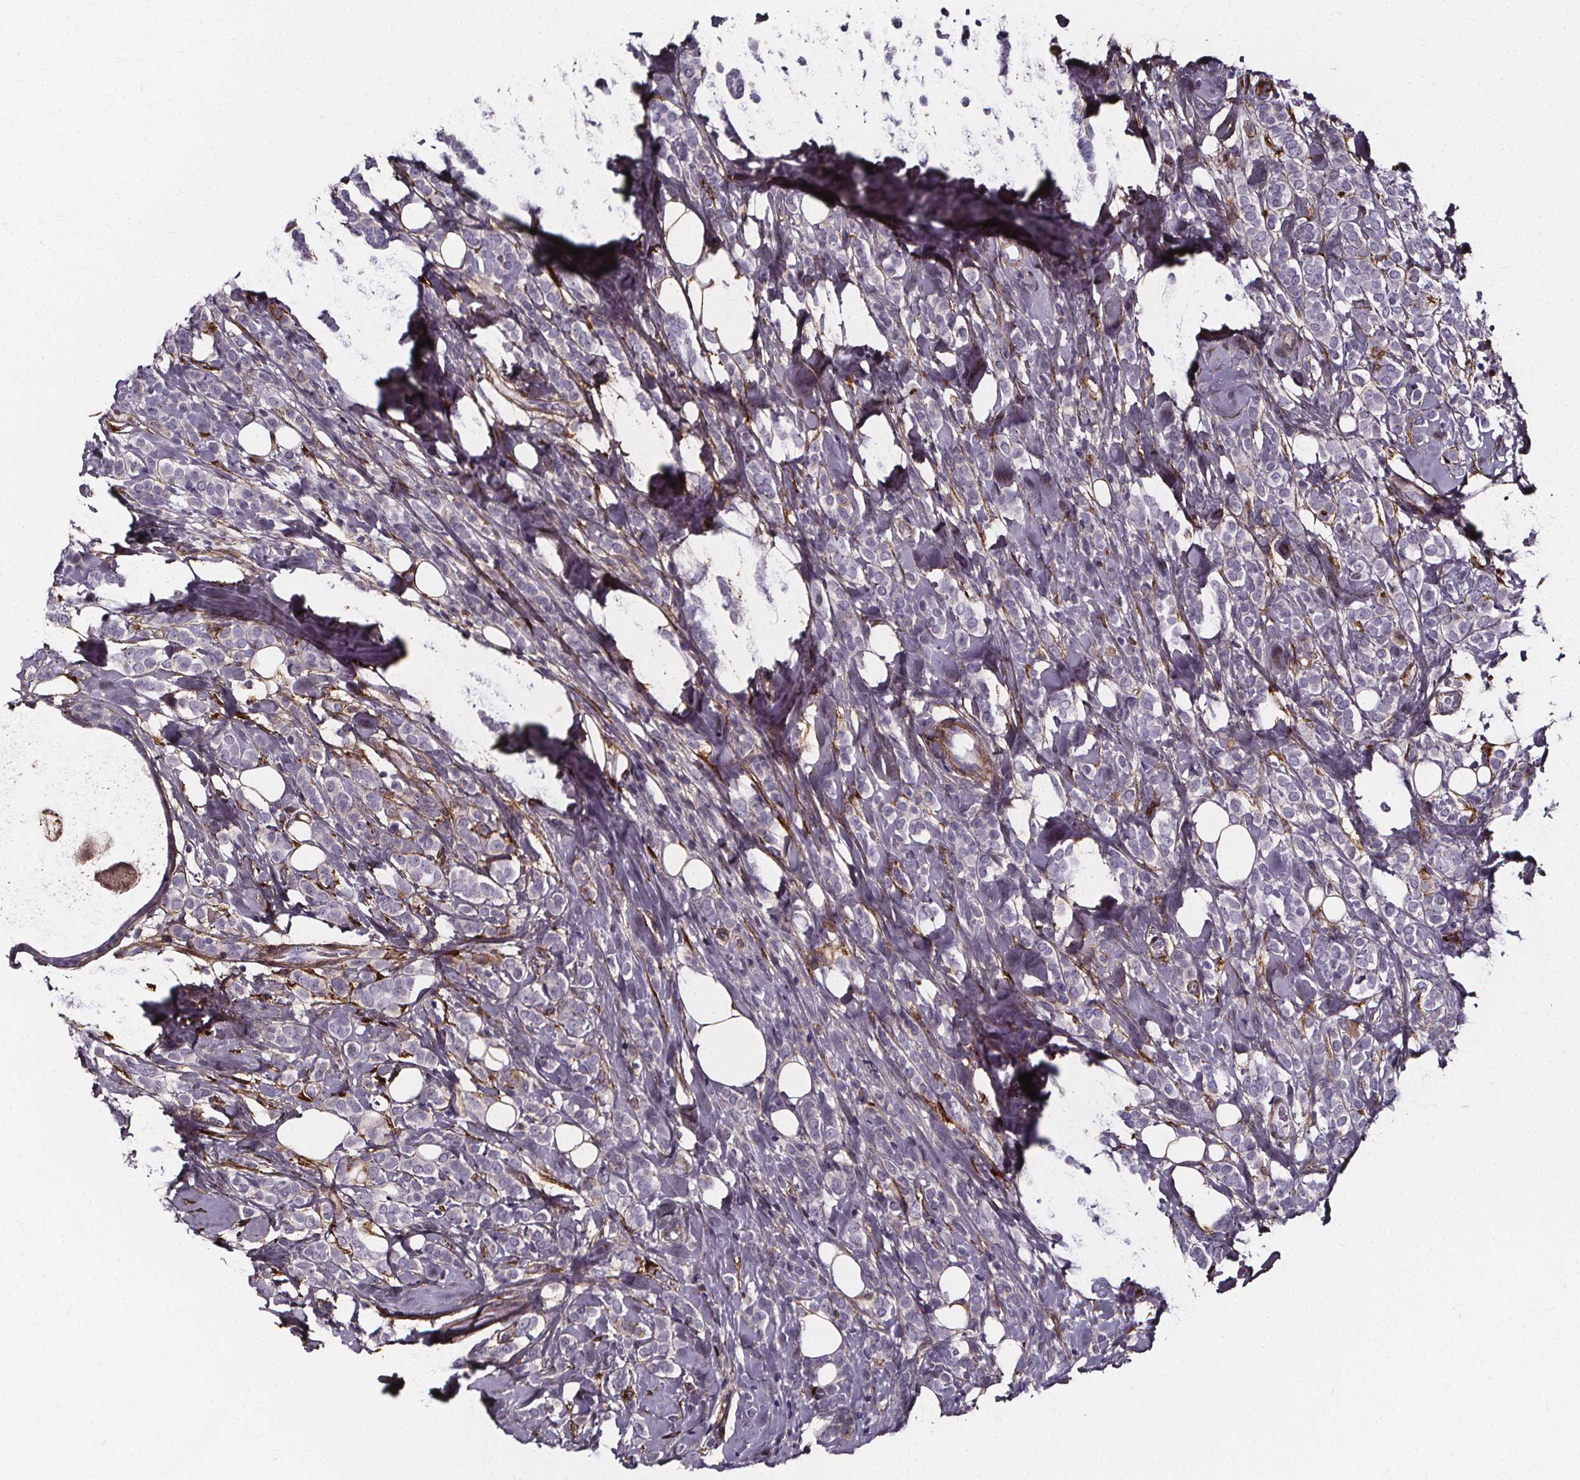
{"staining": {"intensity": "negative", "quantity": "none", "location": "none"}, "tissue": "breast cancer", "cell_type": "Tumor cells", "image_type": "cancer", "snomed": [{"axis": "morphology", "description": "Lobular carcinoma"}, {"axis": "topography", "description": "Breast"}], "caption": "Immunohistochemistry (IHC) histopathology image of neoplastic tissue: human breast cancer (lobular carcinoma) stained with DAB exhibits no significant protein positivity in tumor cells.", "gene": "AEBP1", "patient": {"sex": "female", "age": 49}}